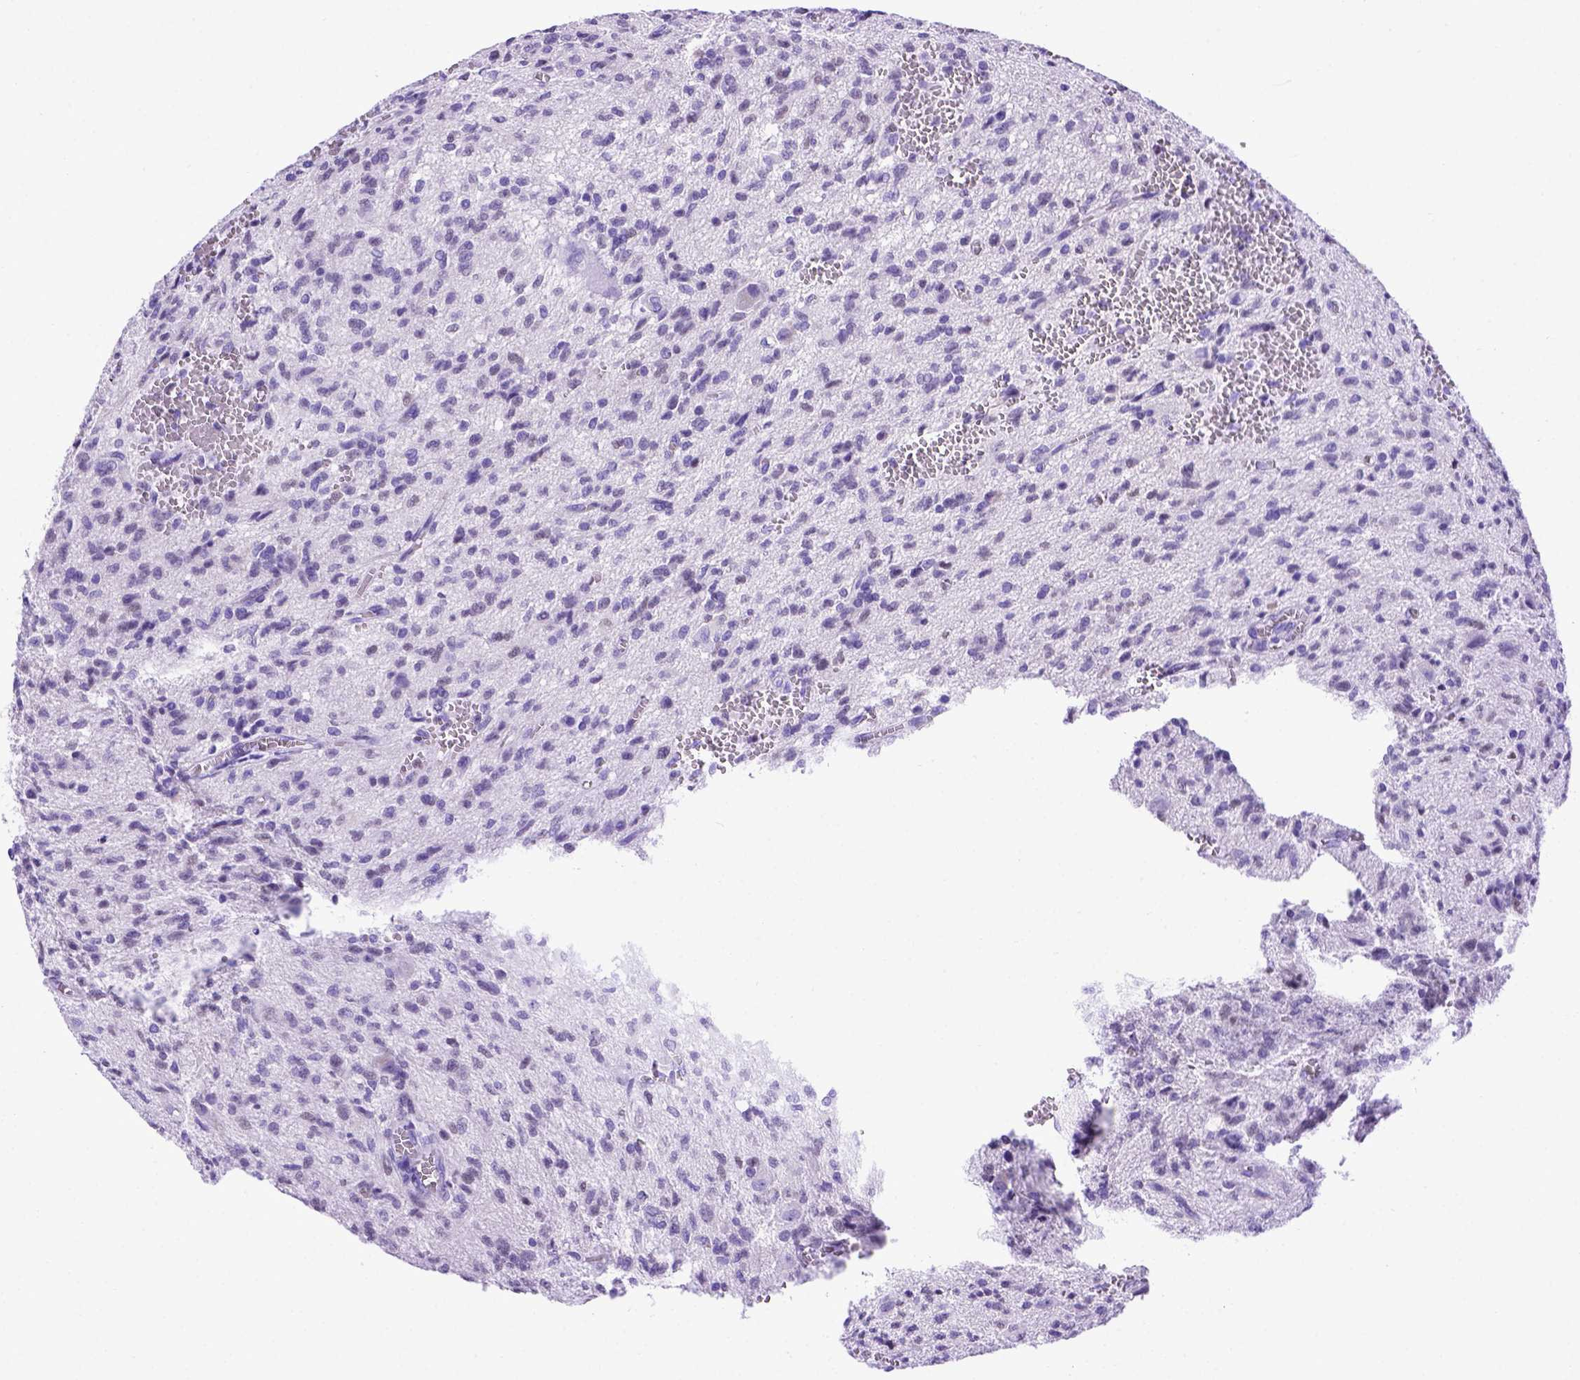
{"staining": {"intensity": "negative", "quantity": "none", "location": "none"}, "tissue": "glioma", "cell_type": "Tumor cells", "image_type": "cancer", "snomed": [{"axis": "morphology", "description": "Glioma, malignant, Low grade"}, {"axis": "topography", "description": "Brain"}], "caption": "Tumor cells are negative for protein expression in human glioma.", "gene": "MEOX2", "patient": {"sex": "male", "age": 64}}